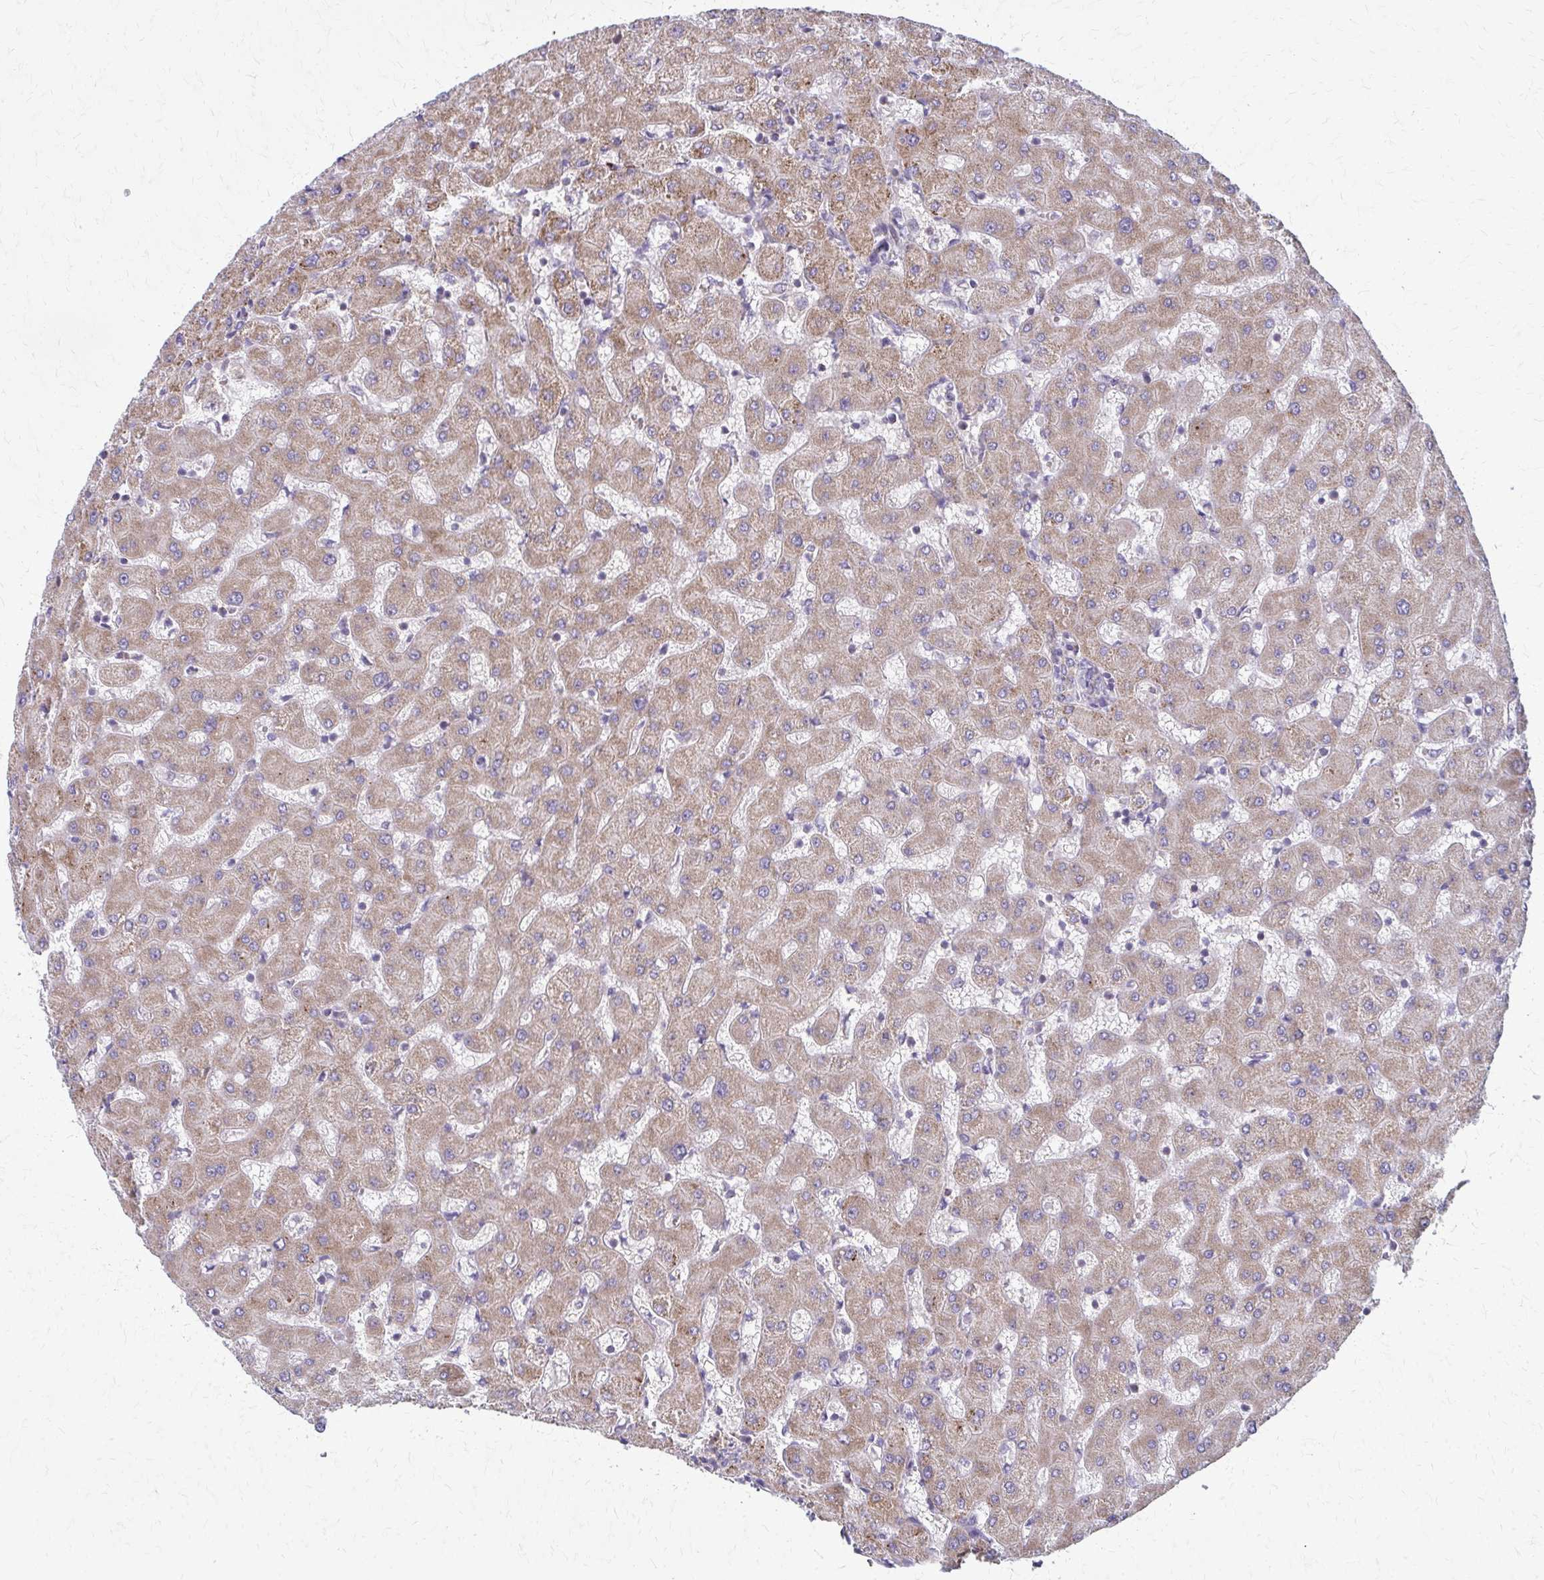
{"staining": {"intensity": "negative", "quantity": "none", "location": "none"}, "tissue": "liver", "cell_type": "Cholangiocytes", "image_type": "normal", "snomed": [{"axis": "morphology", "description": "Normal tissue, NOS"}, {"axis": "topography", "description": "Liver"}], "caption": "IHC image of normal human liver stained for a protein (brown), which demonstrates no expression in cholangiocytes.", "gene": "TVP23A", "patient": {"sex": "female", "age": 63}}